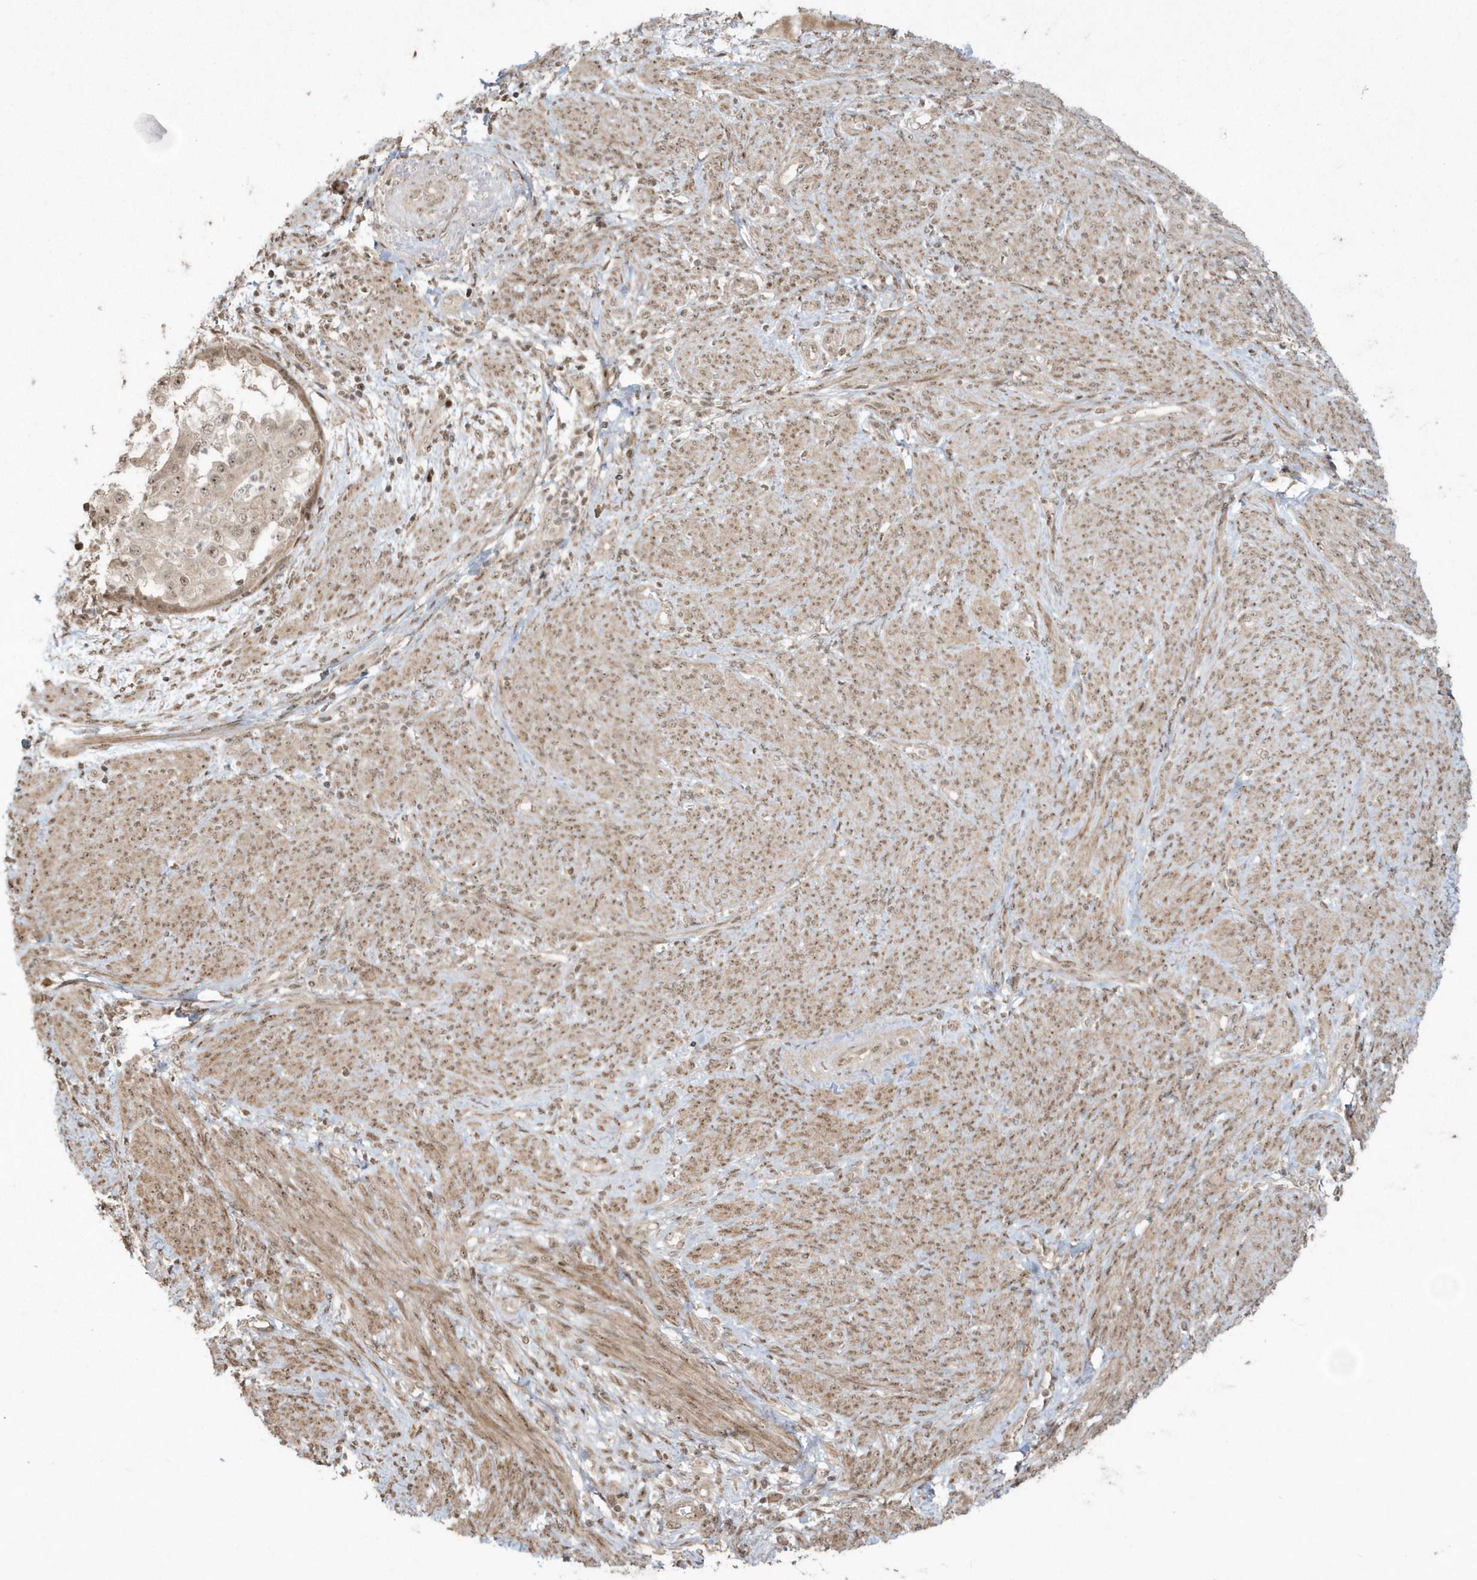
{"staining": {"intensity": "weak", "quantity": ">75%", "location": "cytoplasmic/membranous,nuclear"}, "tissue": "endometrial cancer", "cell_type": "Tumor cells", "image_type": "cancer", "snomed": [{"axis": "morphology", "description": "Adenocarcinoma, NOS"}, {"axis": "topography", "description": "Endometrium"}], "caption": "Immunohistochemistry (IHC) of endometrial adenocarcinoma reveals low levels of weak cytoplasmic/membranous and nuclear staining in approximately >75% of tumor cells.", "gene": "EPB41L4A", "patient": {"sex": "female", "age": 85}}